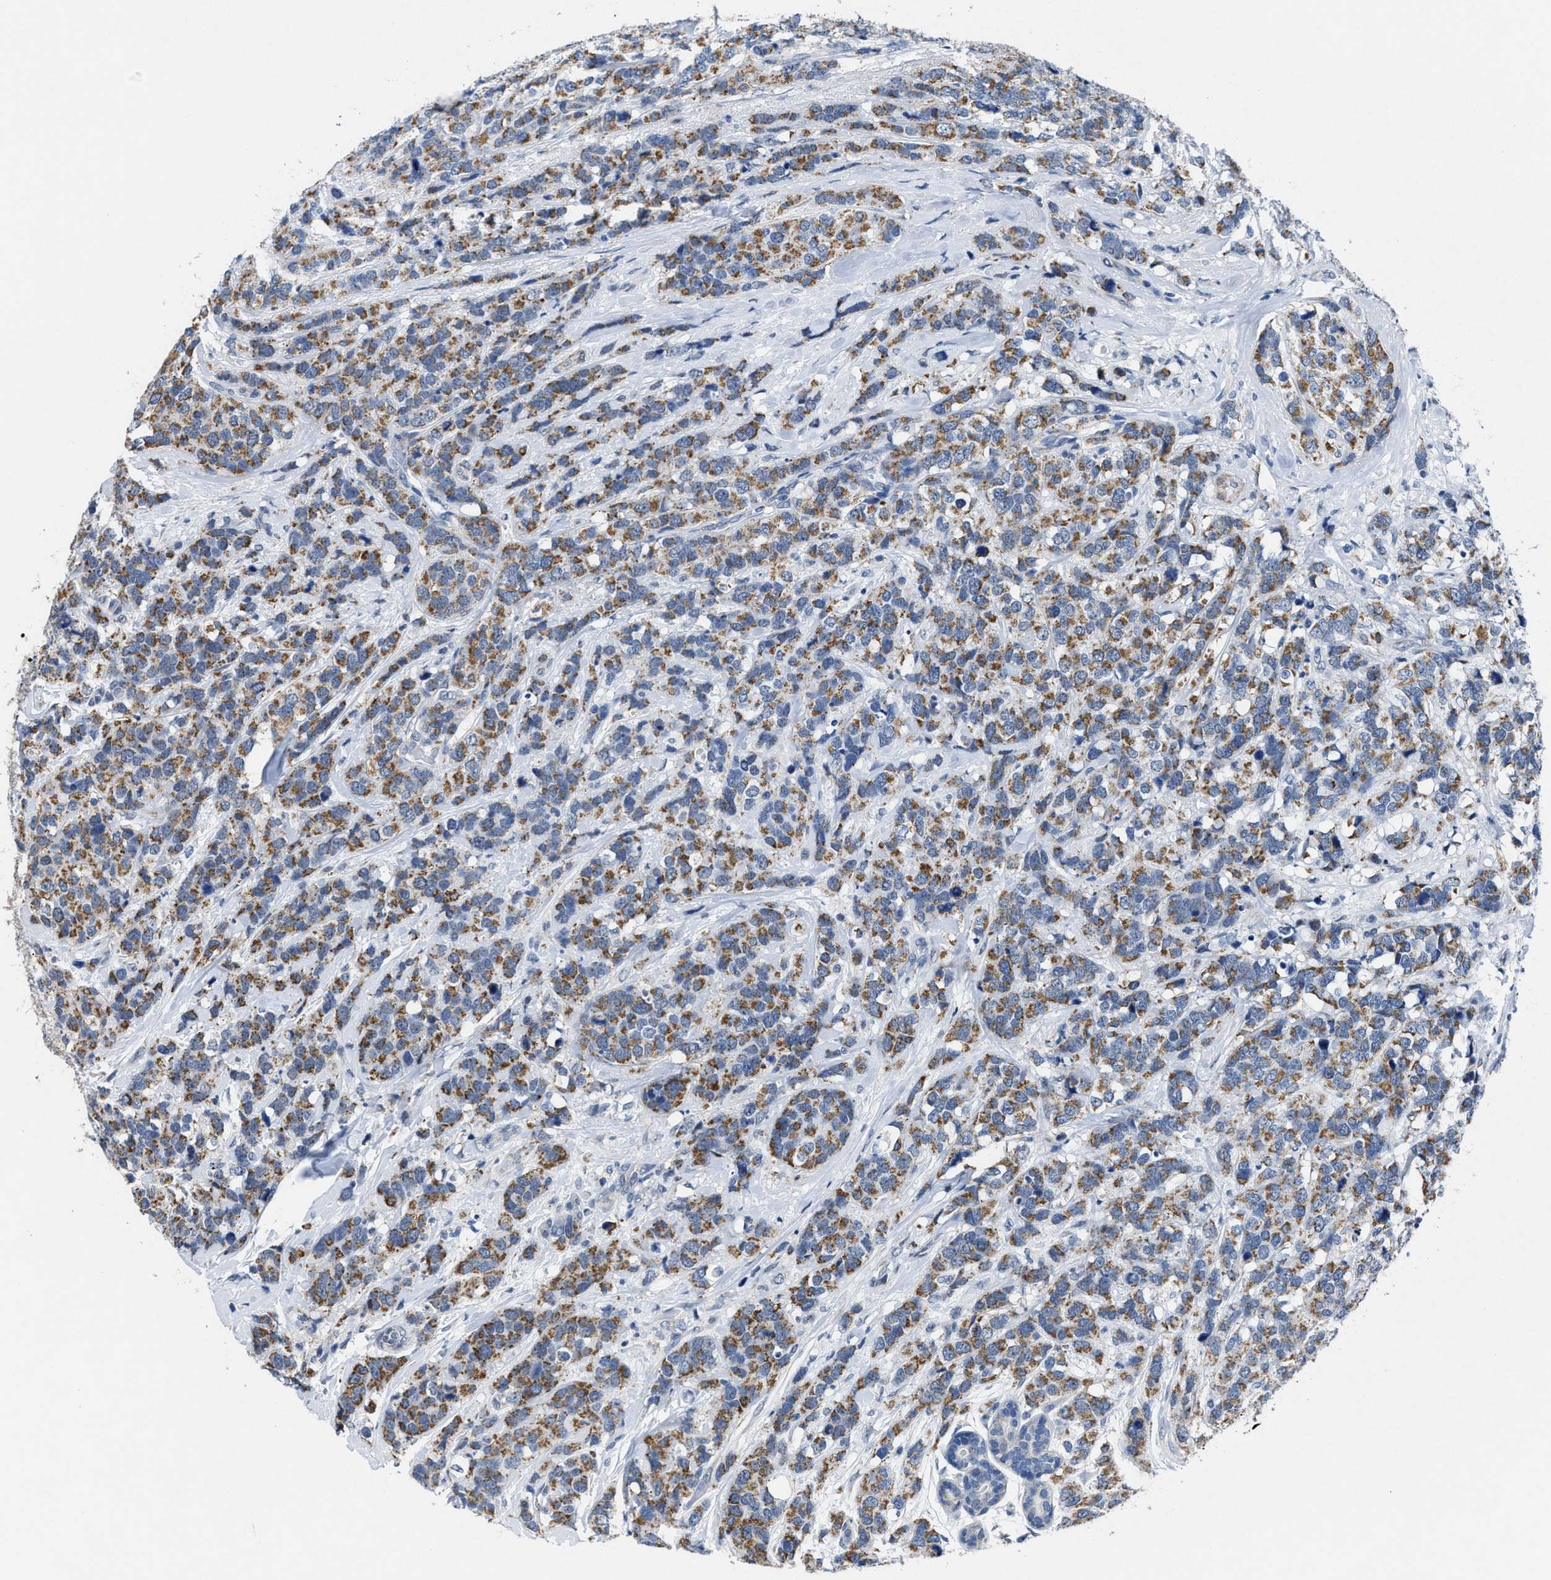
{"staining": {"intensity": "moderate", "quantity": ">75%", "location": "cytoplasmic/membranous"}, "tissue": "breast cancer", "cell_type": "Tumor cells", "image_type": "cancer", "snomed": [{"axis": "morphology", "description": "Lobular carcinoma"}, {"axis": "topography", "description": "Breast"}], "caption": "Breast cancer stained with a brown dye reveals moderate cytoplasmic/membranous positive expression in approximately >75% of tumor cells.", "gene": "ID3", "patient": {"sex": "female", "age": 59}}